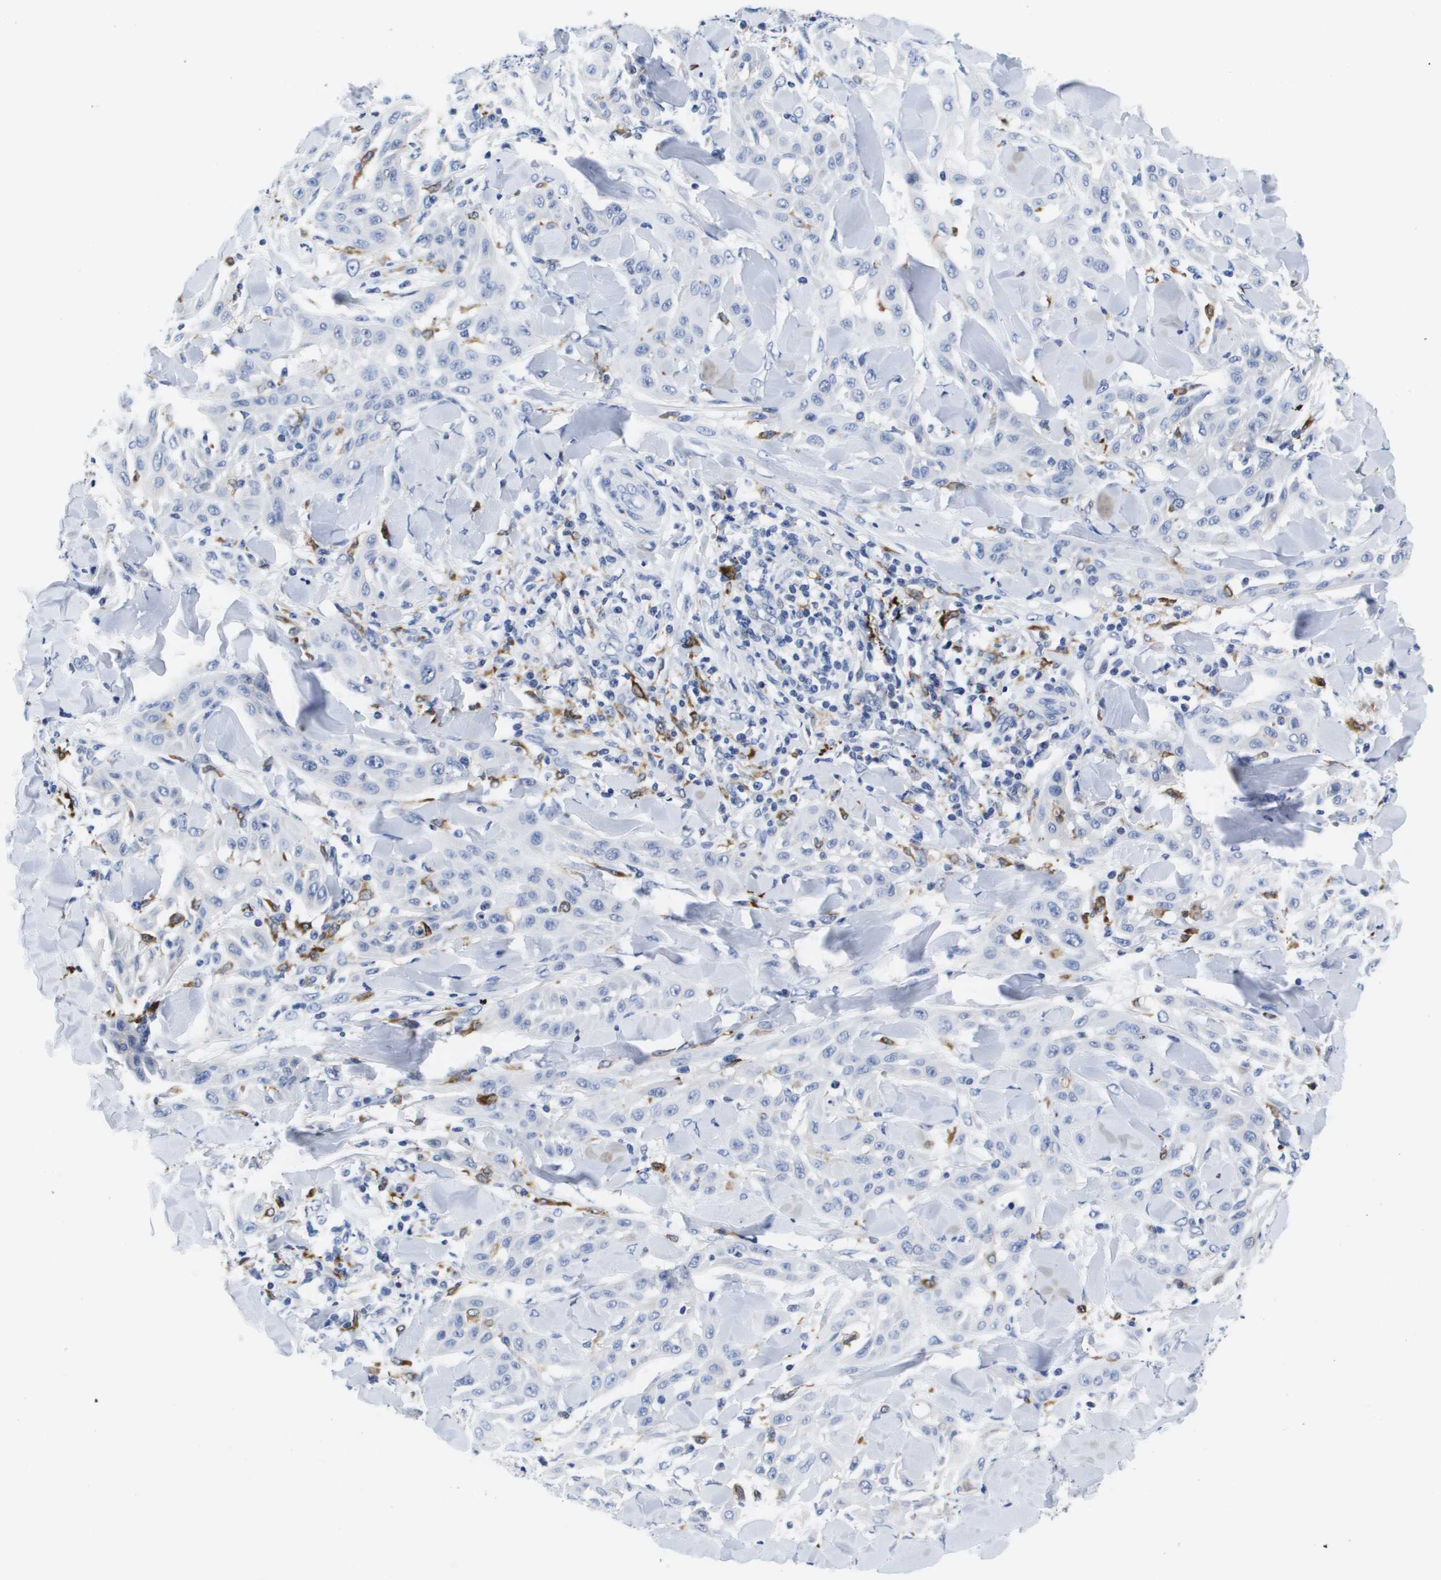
{"staining": {"intensity": "negative", "quantity": "none", "location": "none"}, "tissue": "skin cancer", "cell_type": "Tumor cells", "image_type": "cancer", "snomed": [{"axis": "morphology", "description": "Squamous cell carcinoma, NOS"}, {"axis": "topography", "description": "Skin"}], "caption": "This is a micrograph of immunohistochemistry staining of squamous cell carcinoma (skin), which shows no expression in tumor cells. The staining is performed using DAB brown chromogen with nuclei counter-stained in using hematoxylin.", "gene": "HMOX1", "patient": {"sex": "male", "age": 24}}